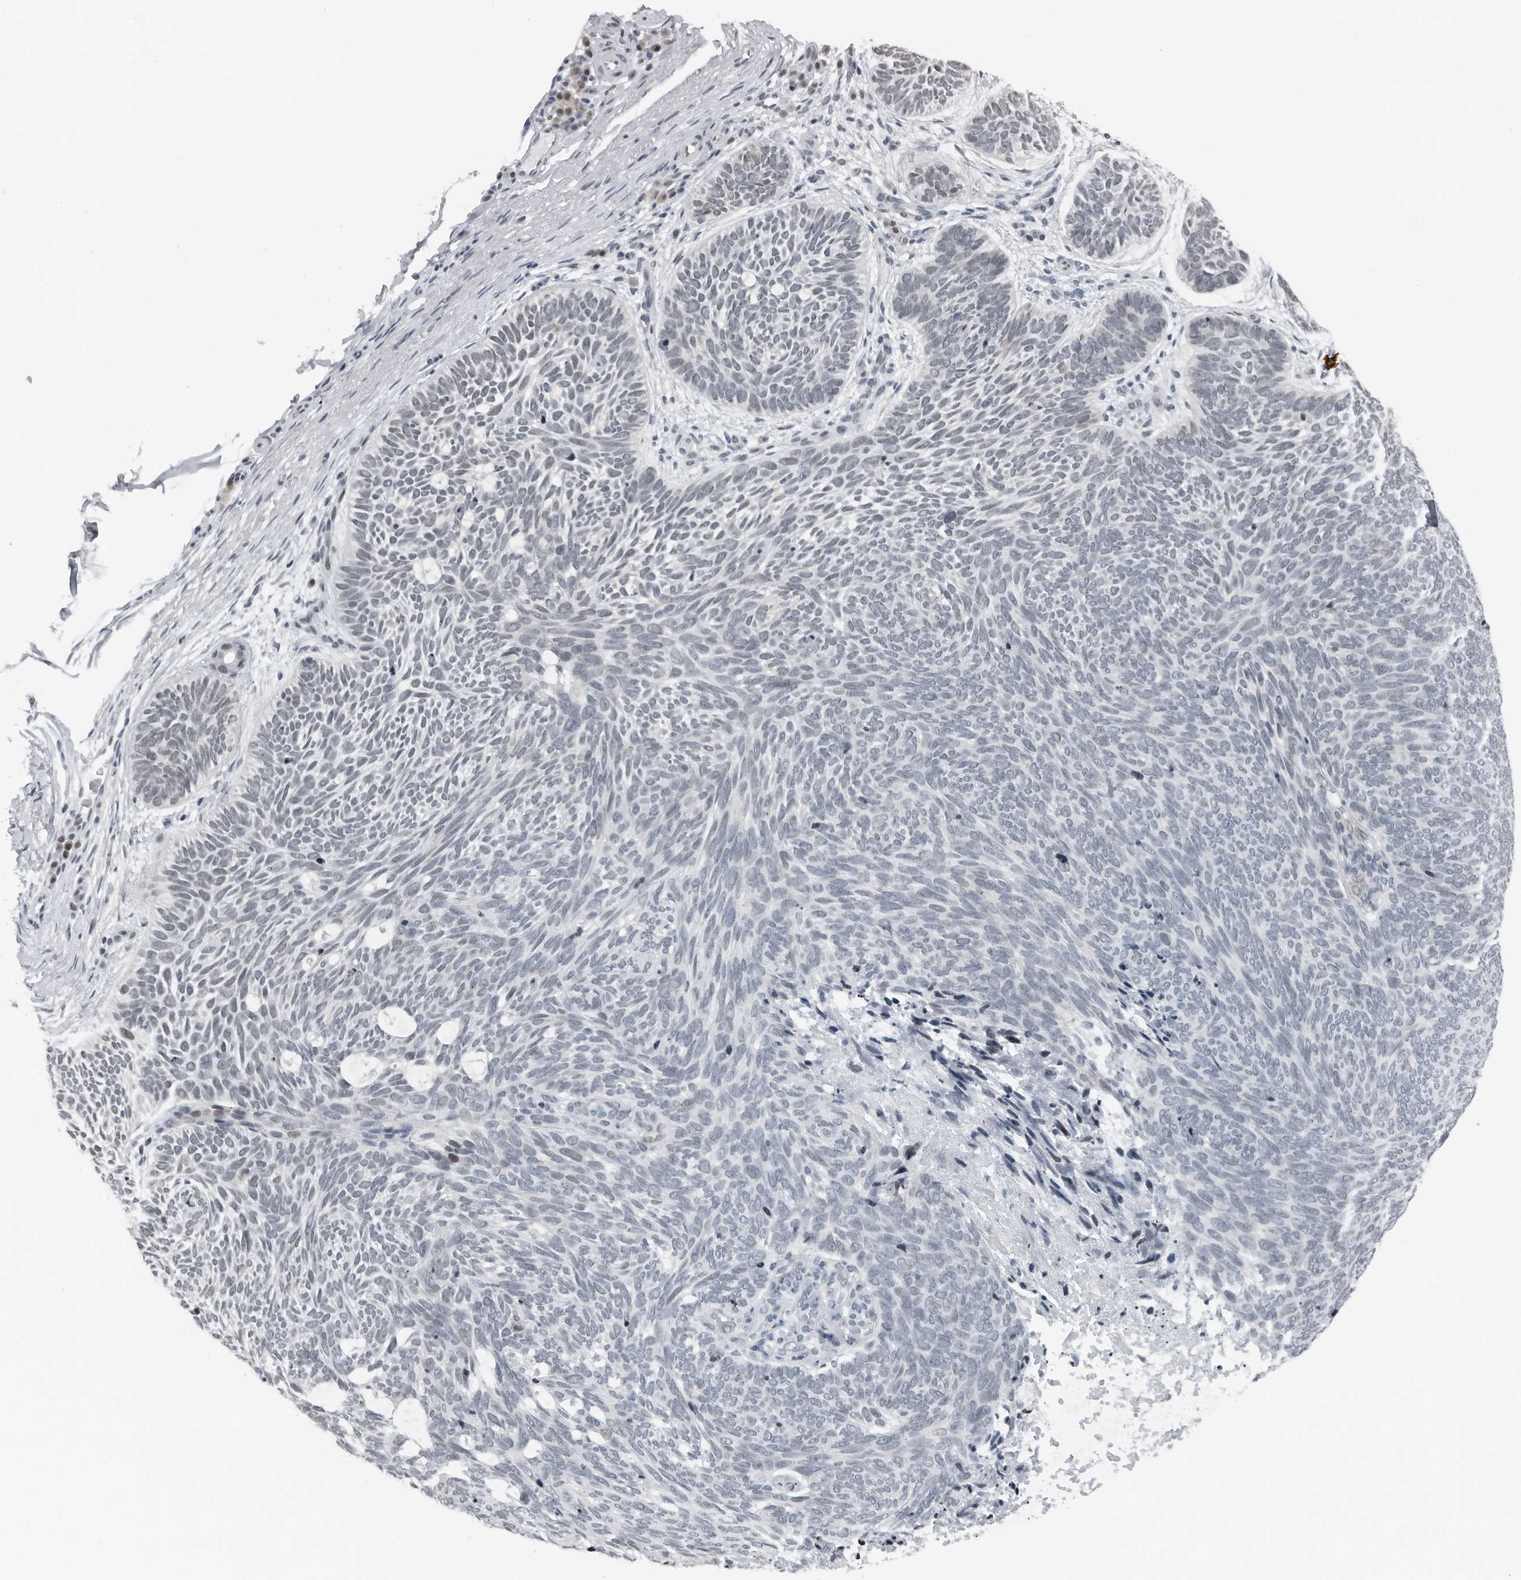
{"staining": {"intensity": "negative", "quantity": "none", "location": "none"}, "tissue": "skin cancer", "cell_type": "Tumor cells", "image_type": "cancer", "snomed": [{"axis": "morphology", "description": "Basal cell carcinoma"}, {"axis": "topography", "description": "Skin"}], "caption": "Micrograph shows no protein staining in tumor cells of skin cancer (basal cell carcinoma) tissue. The staining was performed using DAB to visualize the protein expression in brown, while the nuclei were stained in blue with hematoxylin (Magnification: 20x).", "gene": "PPP1R42", "patient": {"sex": "female", "age": 85}}